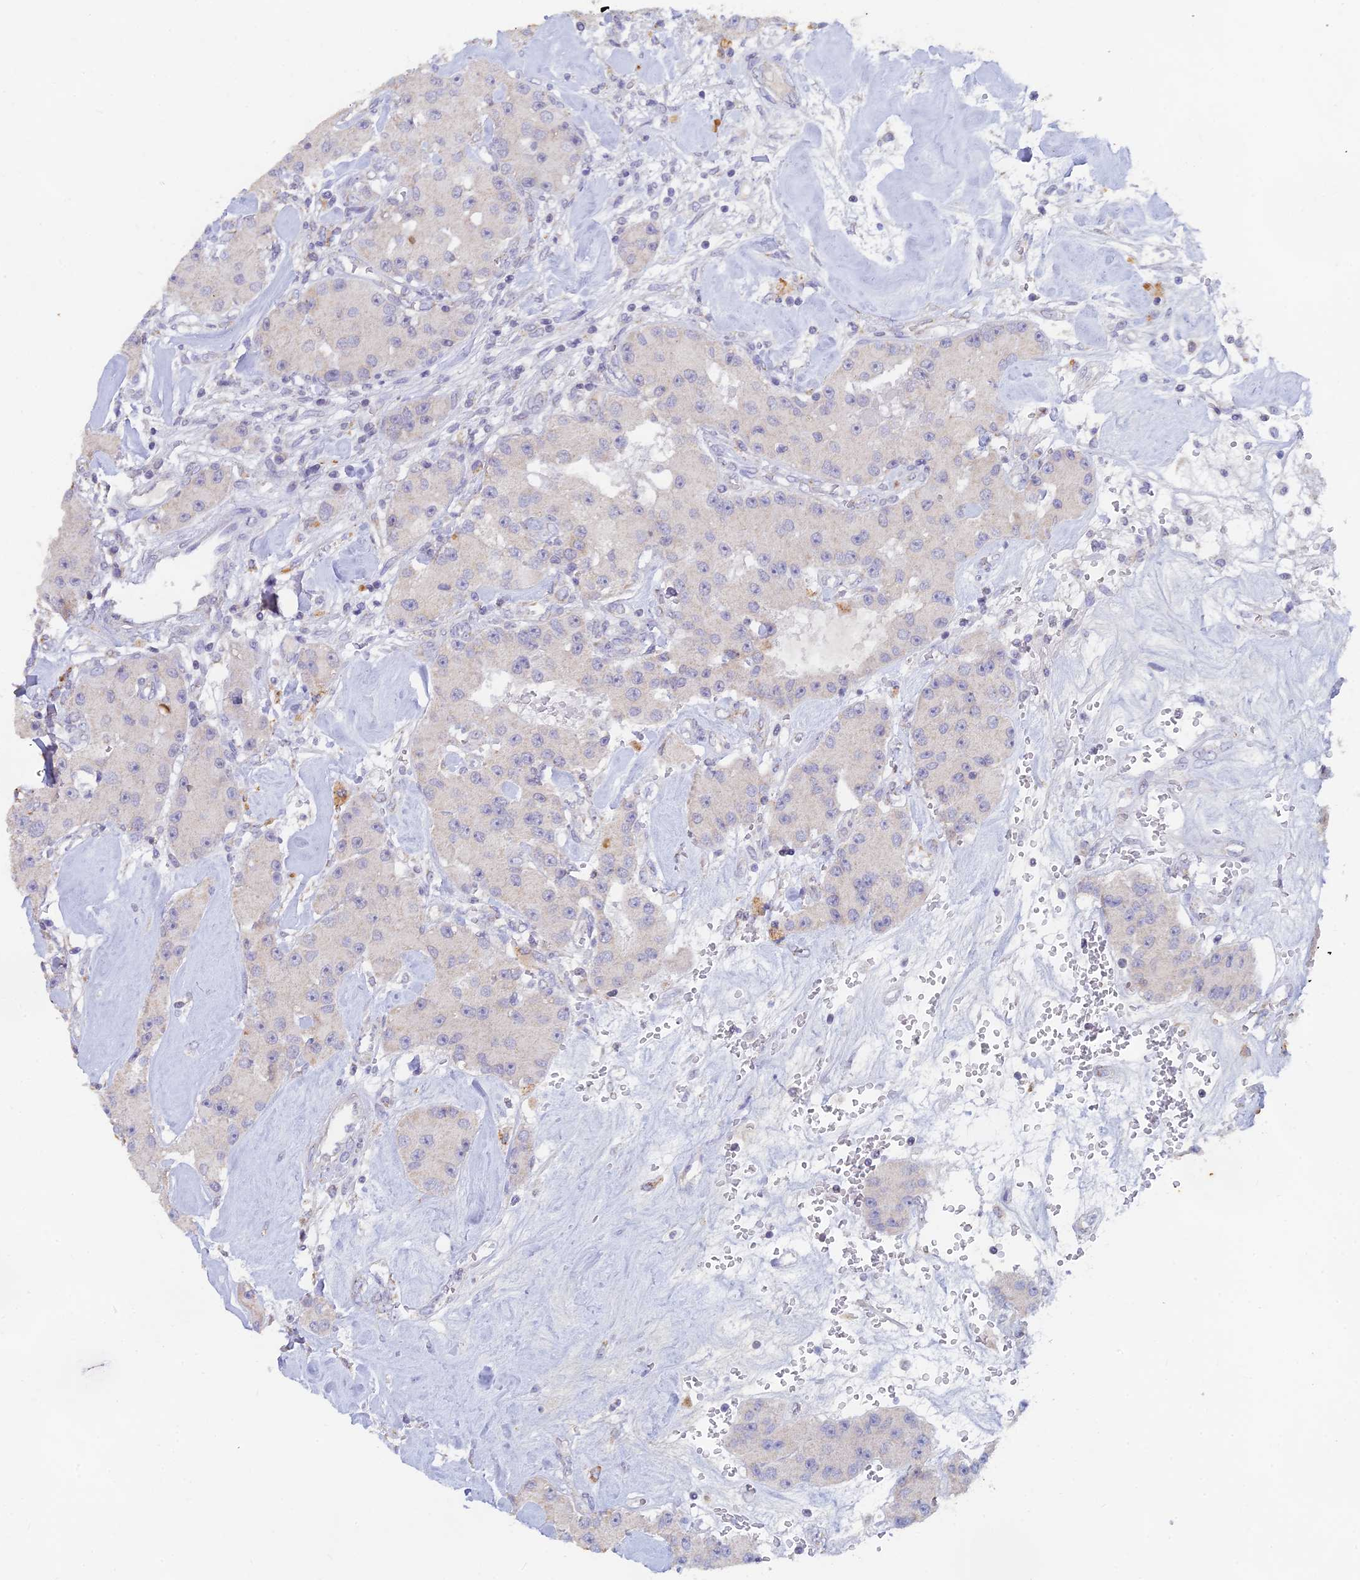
{"staining": {"intensity": "negative", "quantity": "none", "location": "none"}, "tissue": "carcinoid", "cell_type": "Tumor cells", "image_type": "cancer", "snomed": [{"axis": "morphology", "description": "Carcinoid, malignant, NOS"}, {"axis": "topography", "description": "Pancreas"}], "caption": "The photomicrograph displays no significant positivity in tumor cells of carcinoid. (DAB (3,3'-diaminobenzidine) immunohistochemistry (IHC) visualized using brightfield microscopy, high magnification).", "gene": "LRIF1", "patient": {"sex": "male", "age": 41}}